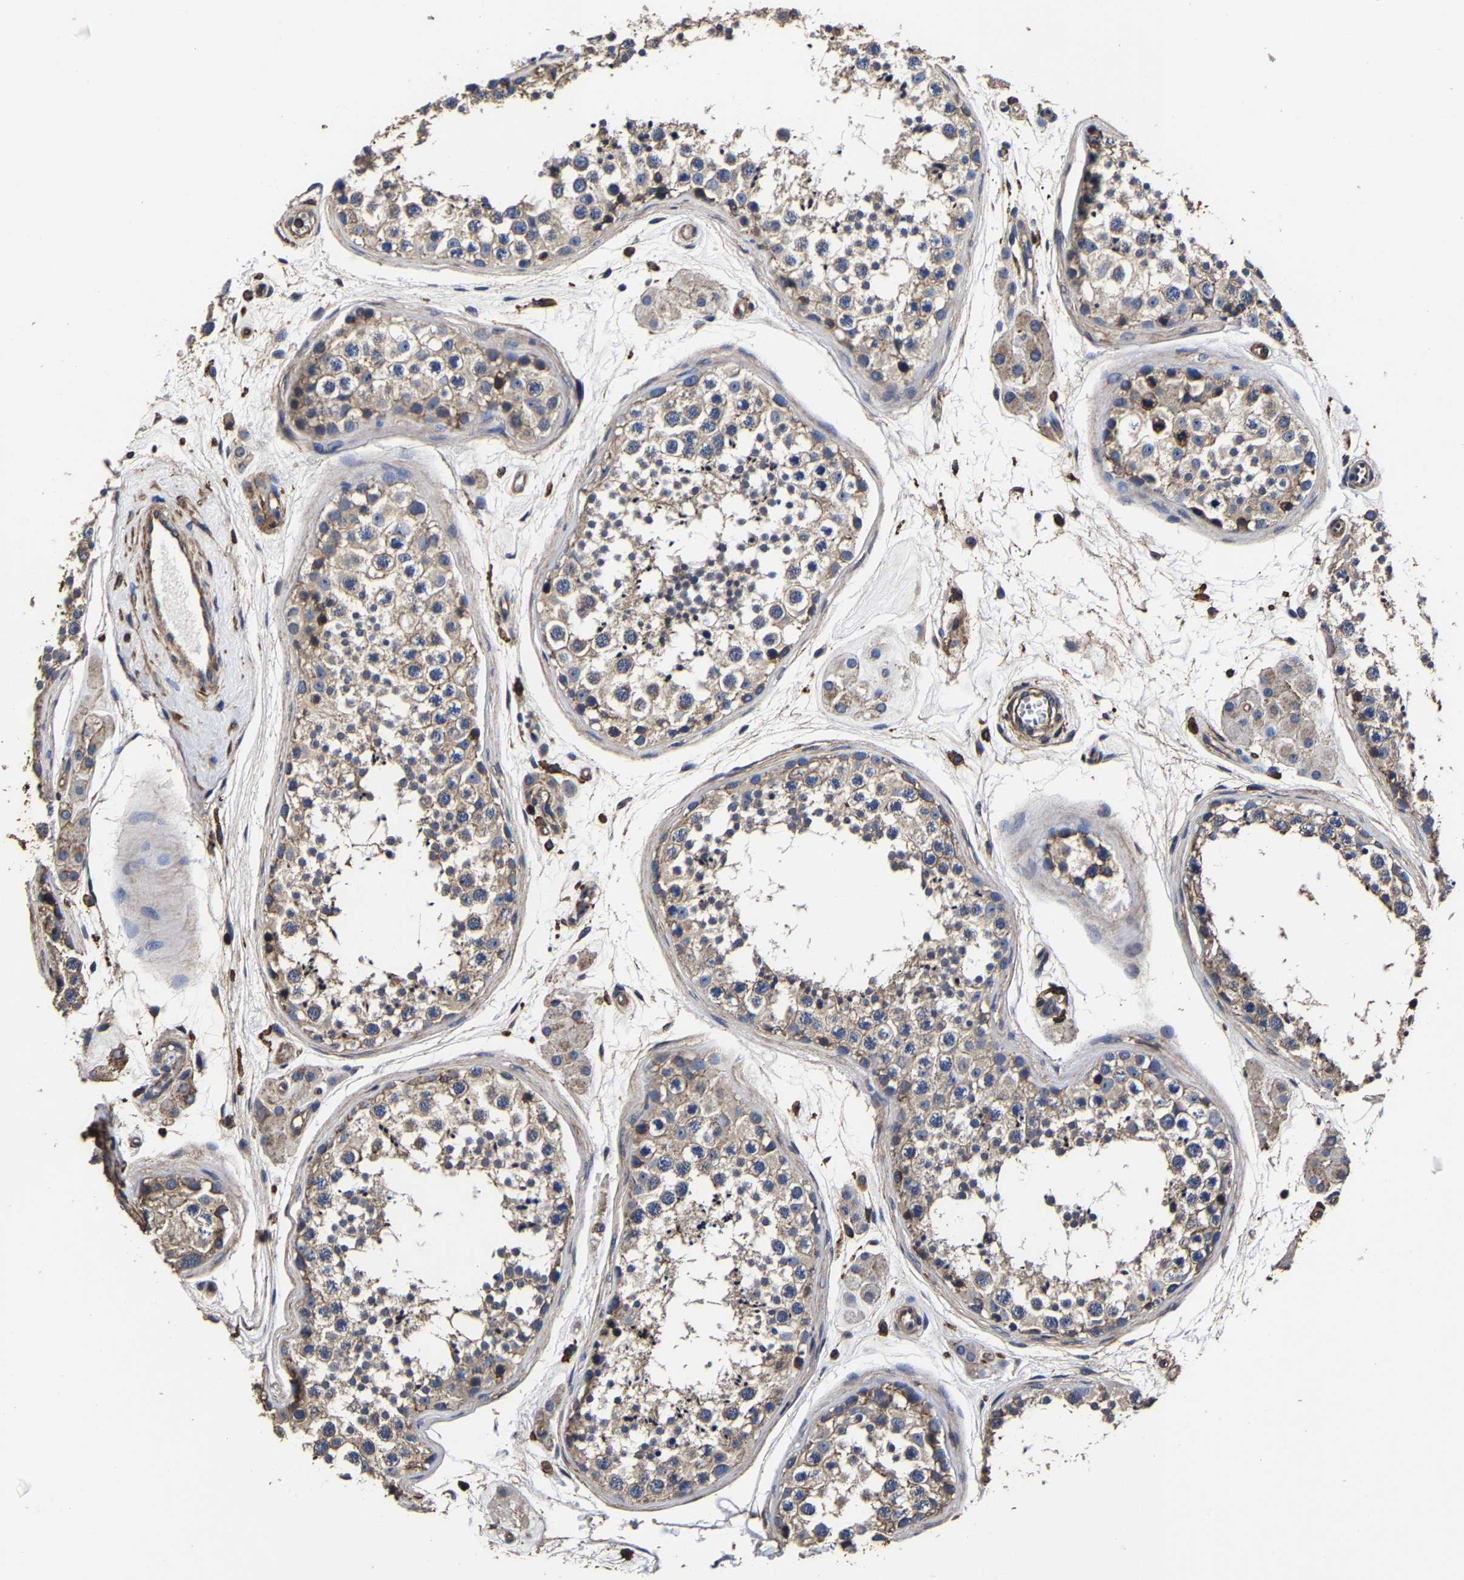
{"staining": {"intensity": "weak", "quantity": ">75%", "location": "cytoplasmic/membranous"}, "tissue": "testis", "cell_type": "Cells in seminiferous ducts", "image_type": "normal", "snomed": [{"axis": "morphology", "description": "Normal tissue, NOS"}, {"axis": "topography", "description": "Testis"}], "caption": "Brown immunohistochemical staining in benign human testis exhibits weak cytoplasmic/membranous expression in approximately >75% of cells in seminiferous ducts. Nuclei are stained in blue.", "gene": "SSH3", "patient": {"sex": "male", "age": 56}}